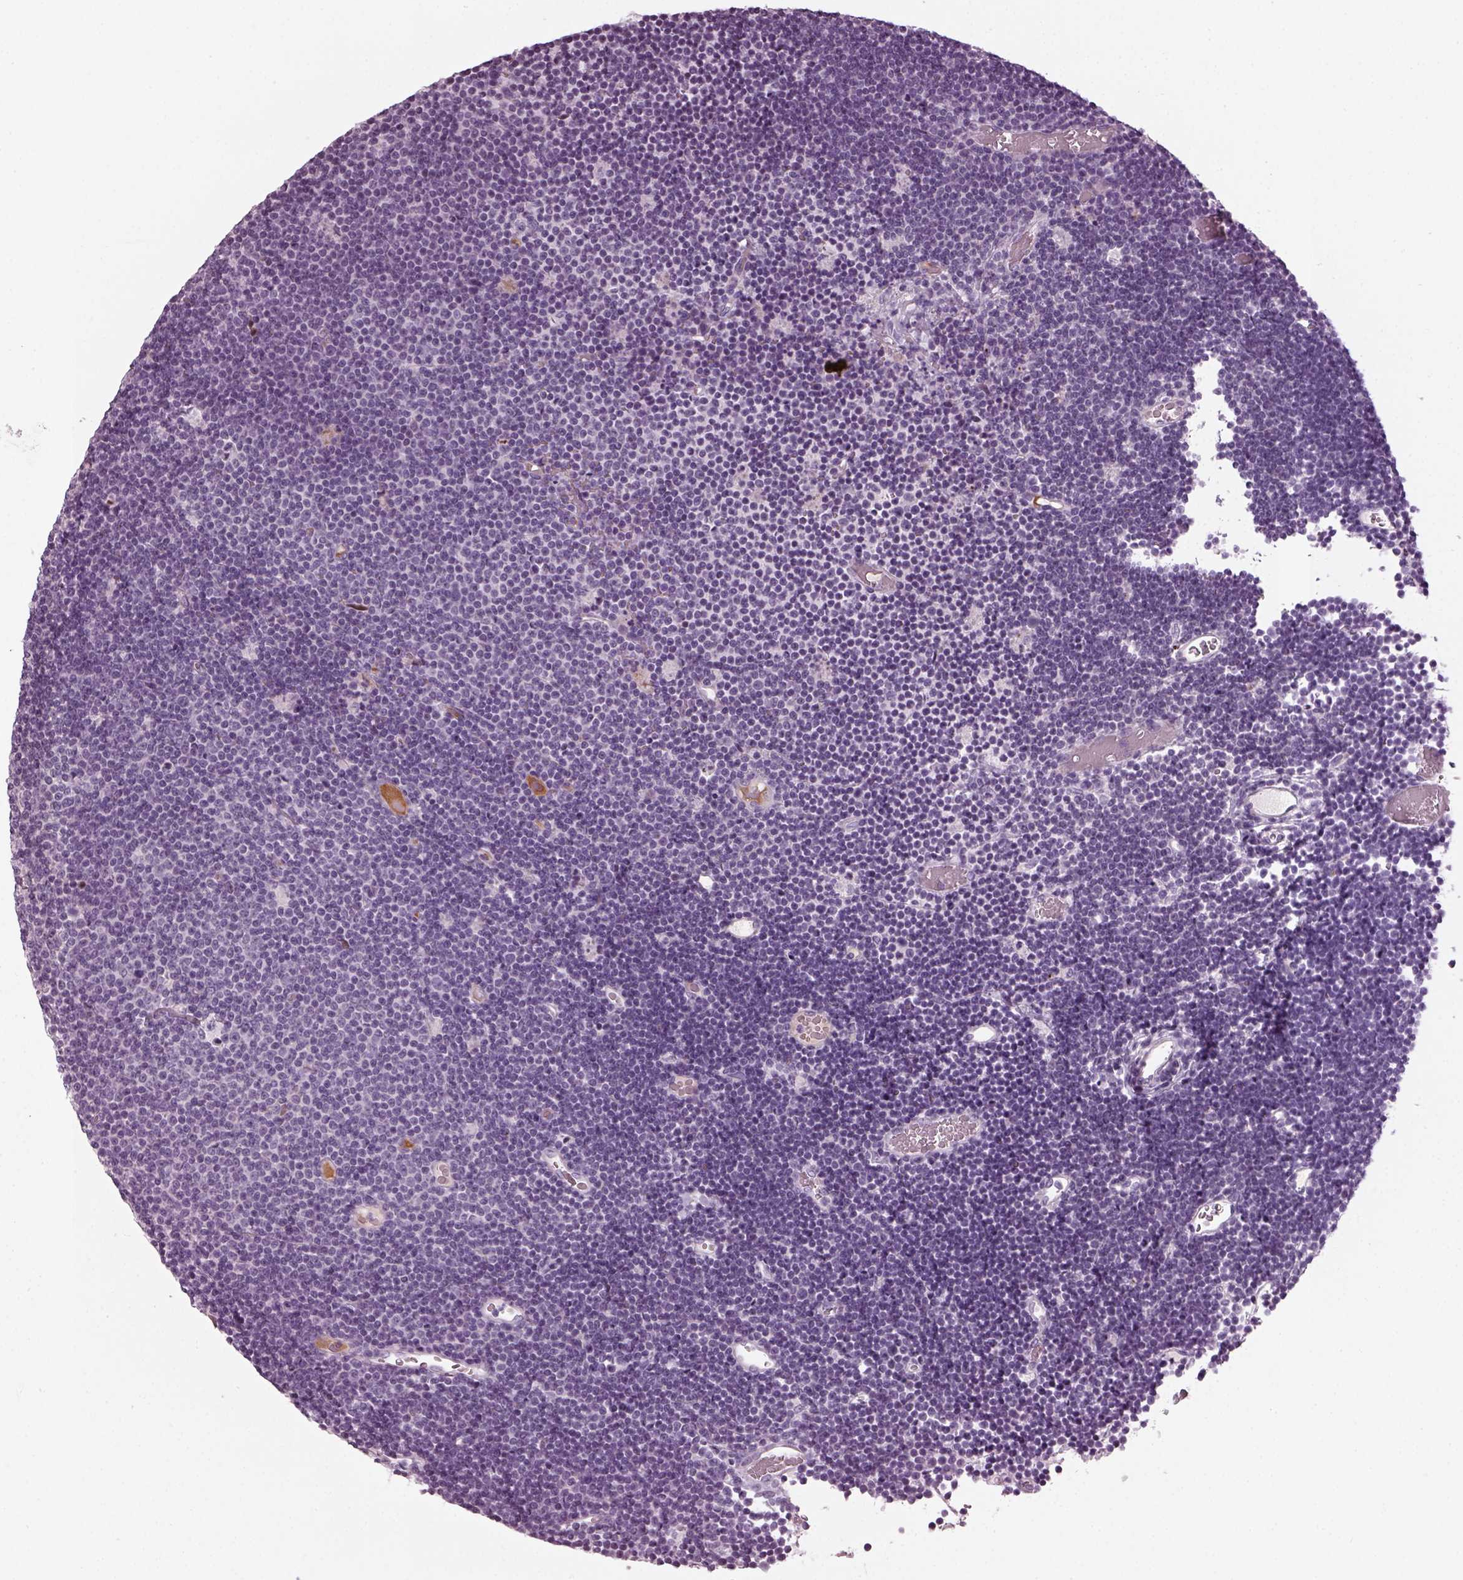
{"staining": {"intensity": "negative", "quantity": "none", "location": "none"}, "tissue": "lymphoma", "cell_type": "Tumor cells", "image_type": "cancer", "snomed": [{"axis": "morphology", "description": "Malignant lymphoma, non-Hodgkin's type, Low grade"}, {"axis": "topography", "description": "Brain"}], "caption": "High magnification brightfield microscopy of lymphoma stained with DAB (brown) and counterstained with hematoxylin (blue): tumor cells show no significant positivity.", "gene": "DPYSL5", "patient": {"sex": "female", "age": 66}}